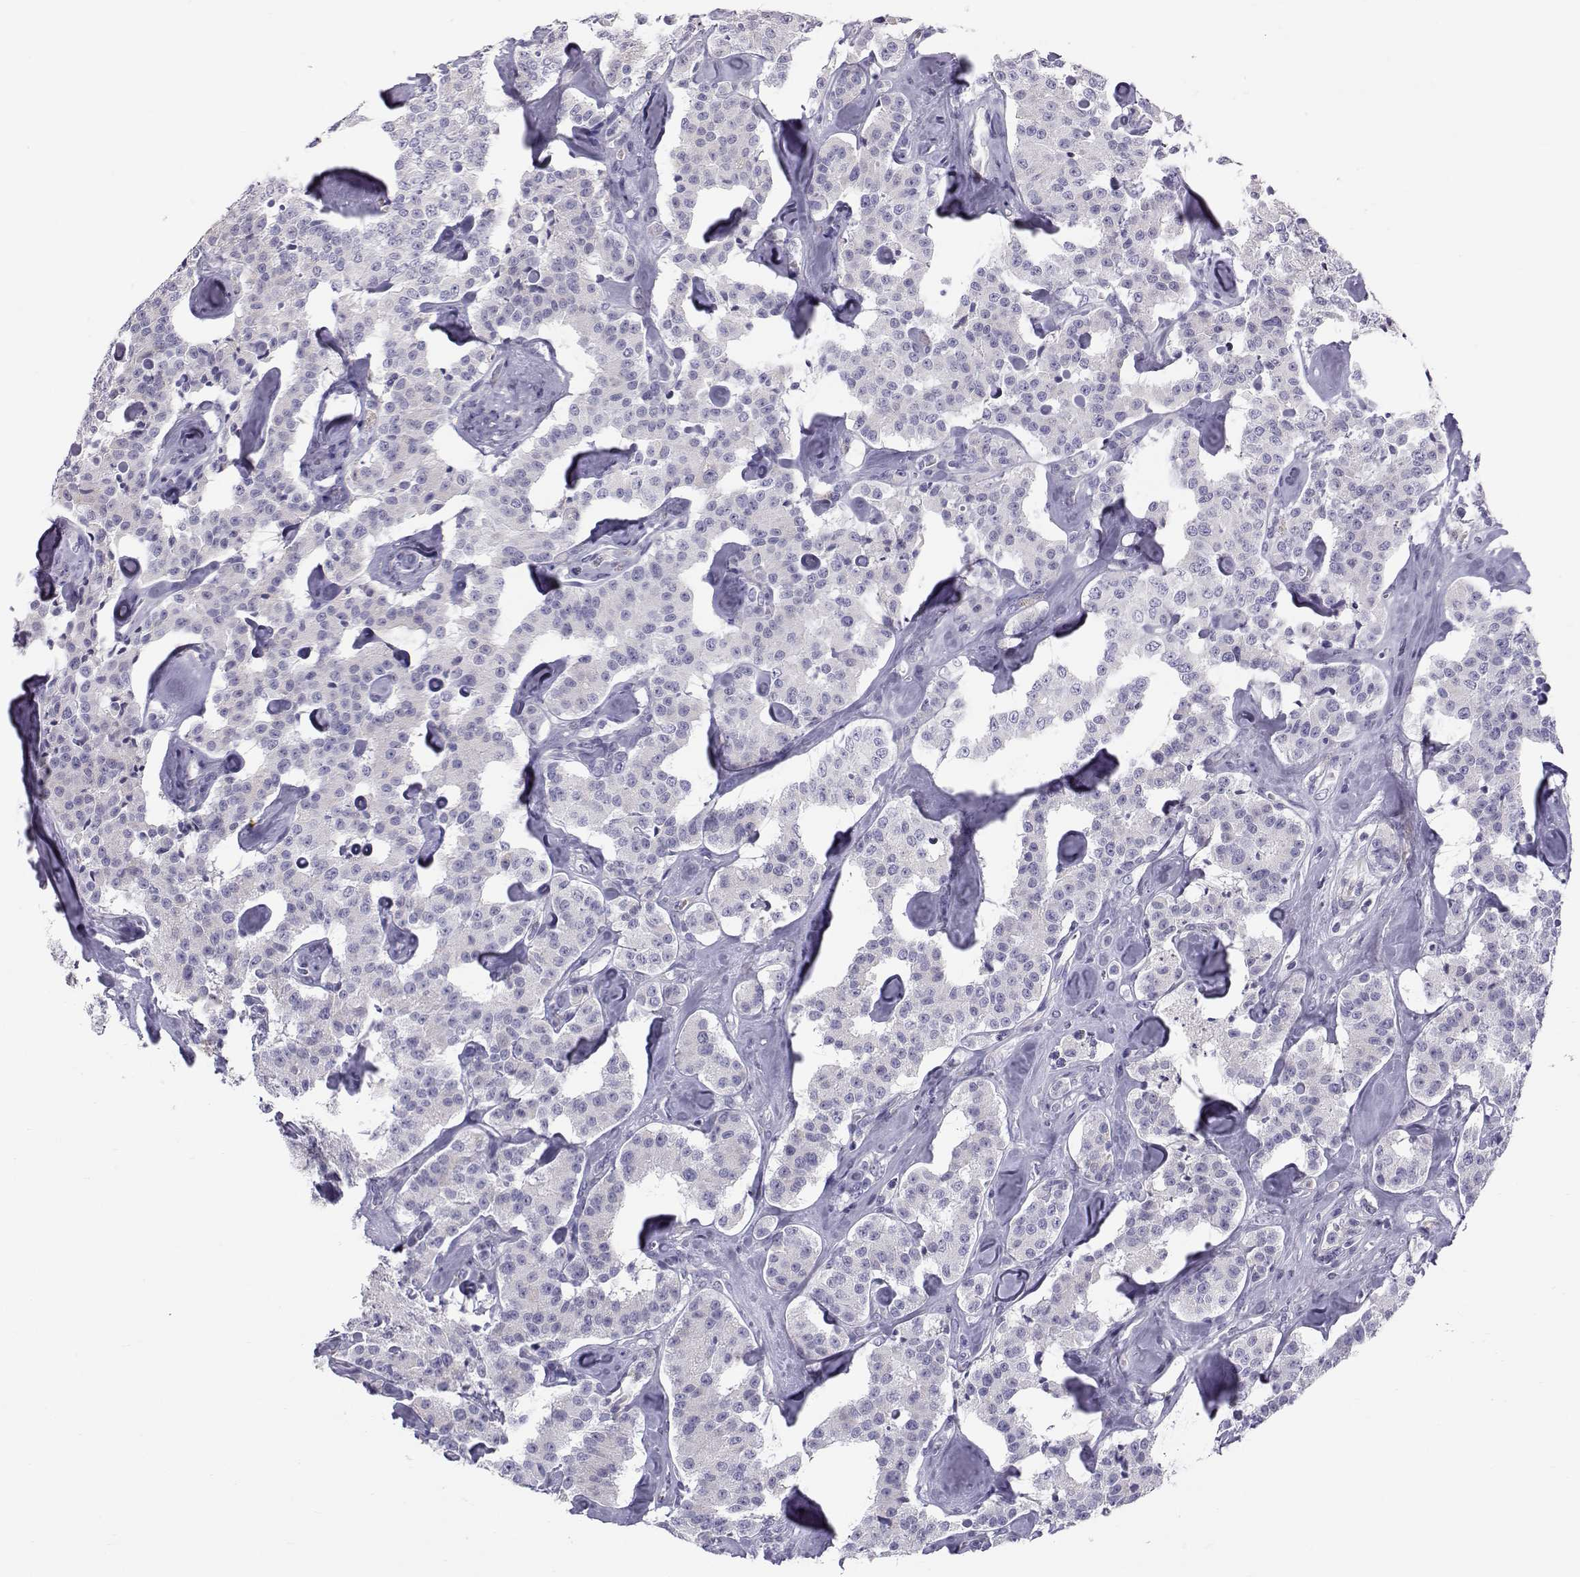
{"staining": {"intensity": "negative", "quantity": "none", "location": "none"}, "tissue": "carcinoid", "cell_type": "Tumor cells", "image_type": "cancer", "snomed": [{"axis": "morphology", "description": "Carcinoid, malignant, NOS"}, {"axis": "topography", "description": "Pancreas"}], "caption": "The histopathology image shows no significant staining in tumor cells of malignant carcinoid.", "gene": "RNASE12", "patient": {"sex": "male", "age": 41}}